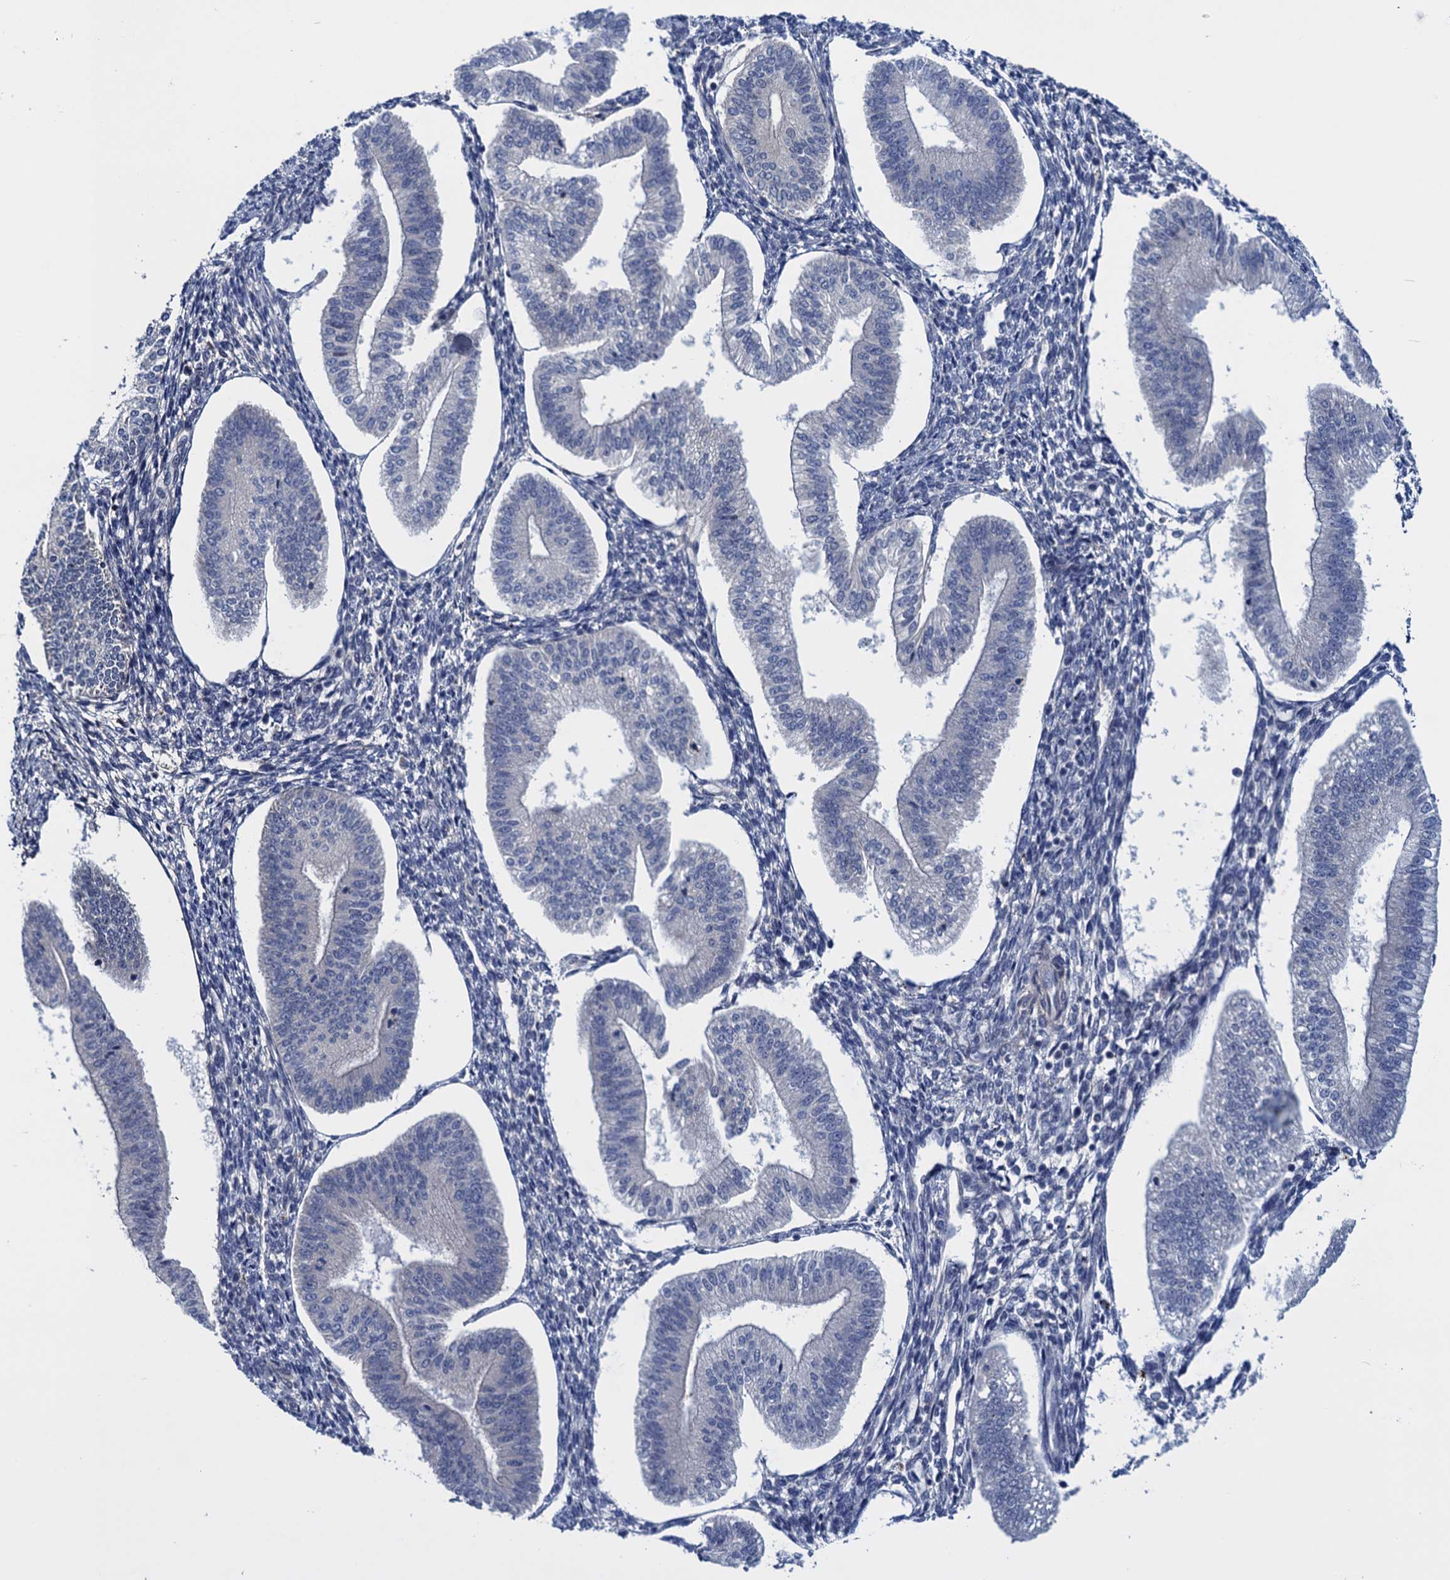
{"staining": {"intensity": "negative", "quantity": "none", "location": "none"}, "tissue": "endometrium", "cell_type": "Cells in endometrial stroma", "image_type": "normal", "snomed": [{"axis": "morphology", "description": "Normal tissue, NOS"}, {"axis": "topography", "description": "Endometrium"}], "caption": "Immunohistochemistry (IHC) micrograph of normal endometrium stained for a protein (brown), which exhibits no positivity in cells in endometrial stroma.", "gene": "SAE1", "patient": {"sex": "female", "age": 34}}